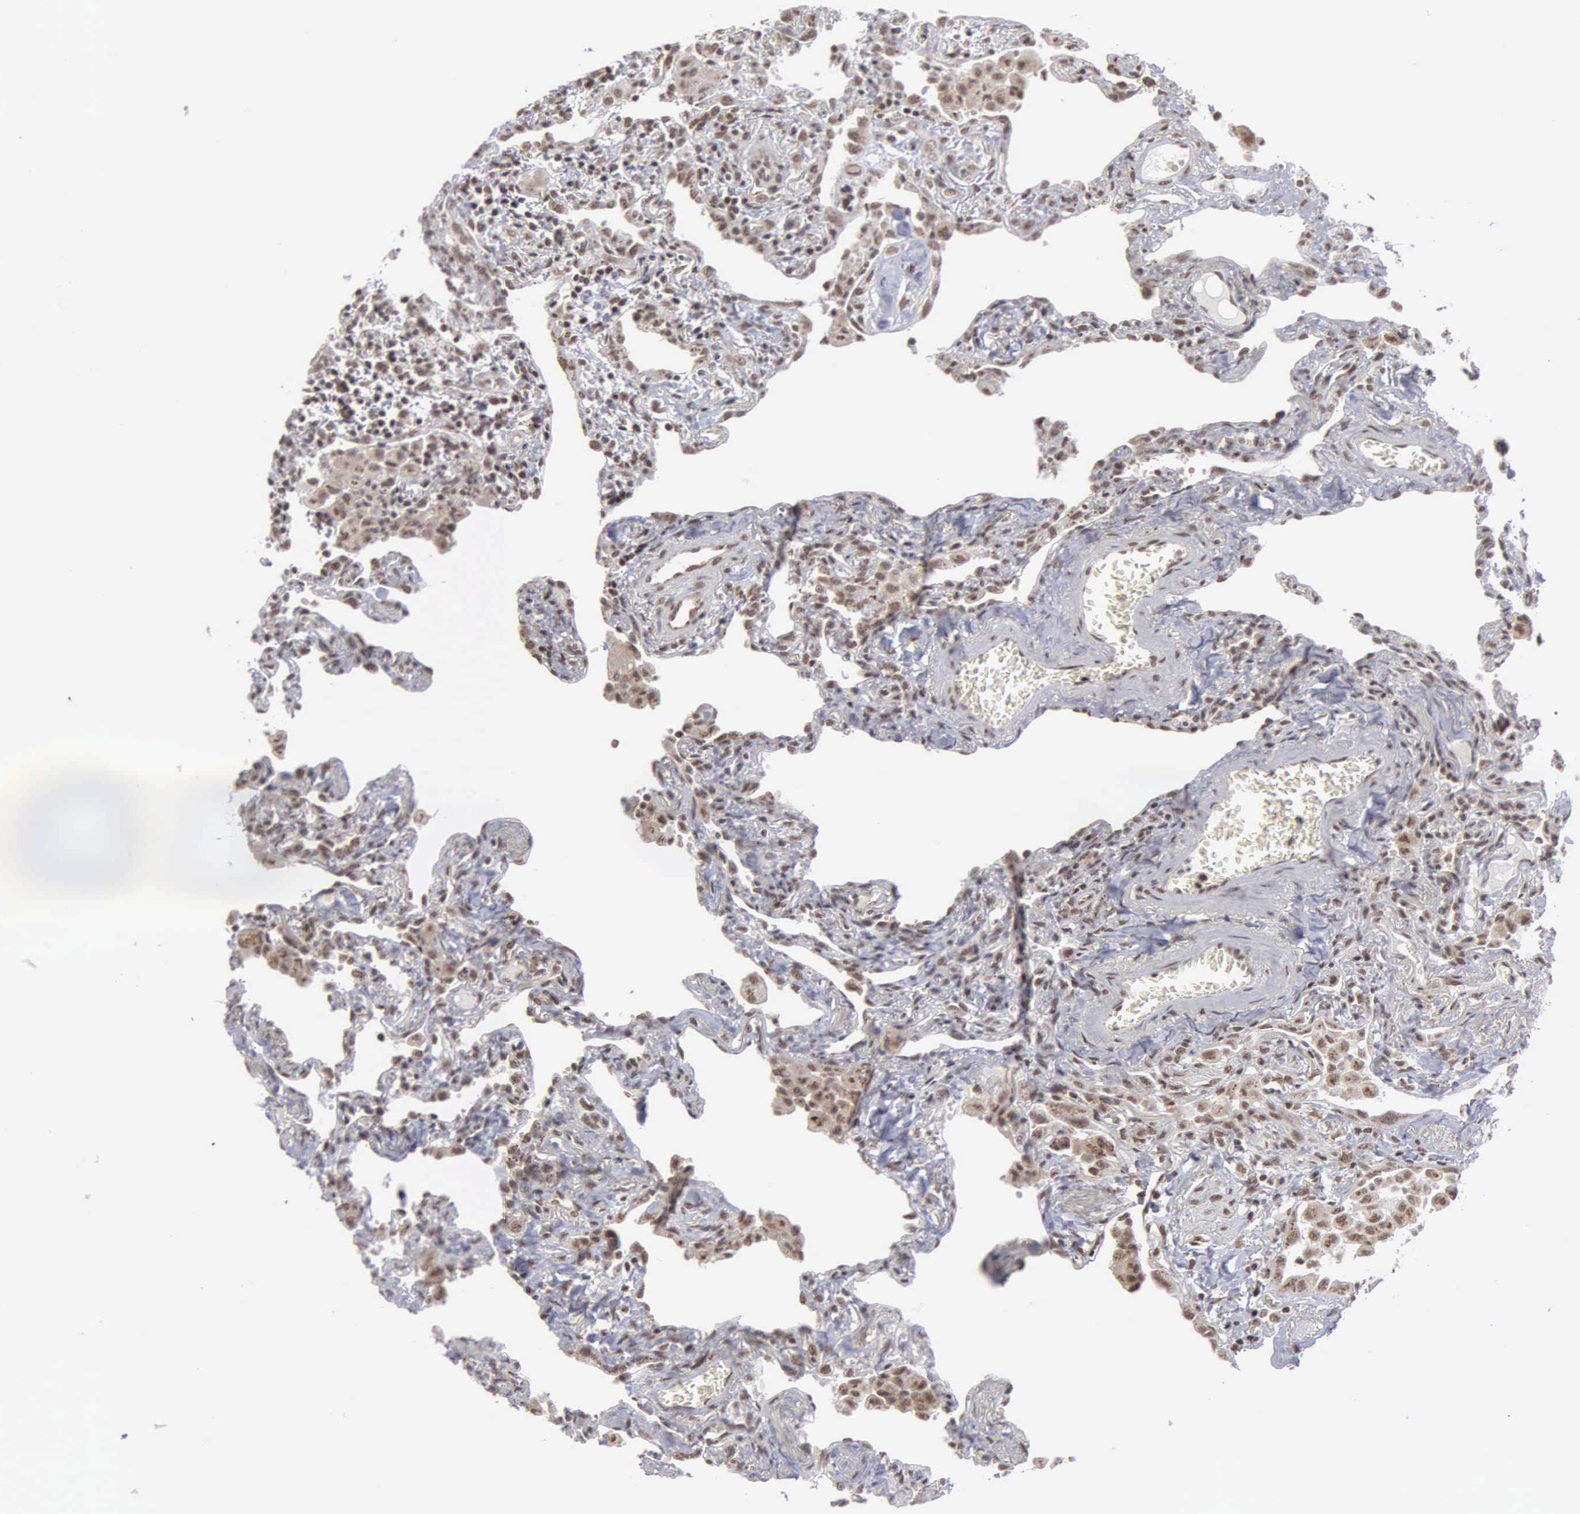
{"staining": {"intensity": "moderate", "quantity": ">75%", "location": "cytoplasmic/membranous,nuclear"}, "tissue": "lung", "cell_type": "Alveolar cells", "image_type": "normal", "snomed": [{"axis": "morphology", "description": "Normal tissue, NOS"}, {"axis": "topography", "description": "Lung"}], "caption": "Immunohistochemical staining of benign human lung demonstrates medium levels of moderate cytoplasmic/membranous,nuclear positivity in about >75% of alveolar cells.", "gene": "GTF2A1", "patient": {"sex": "male", "age": 73}}